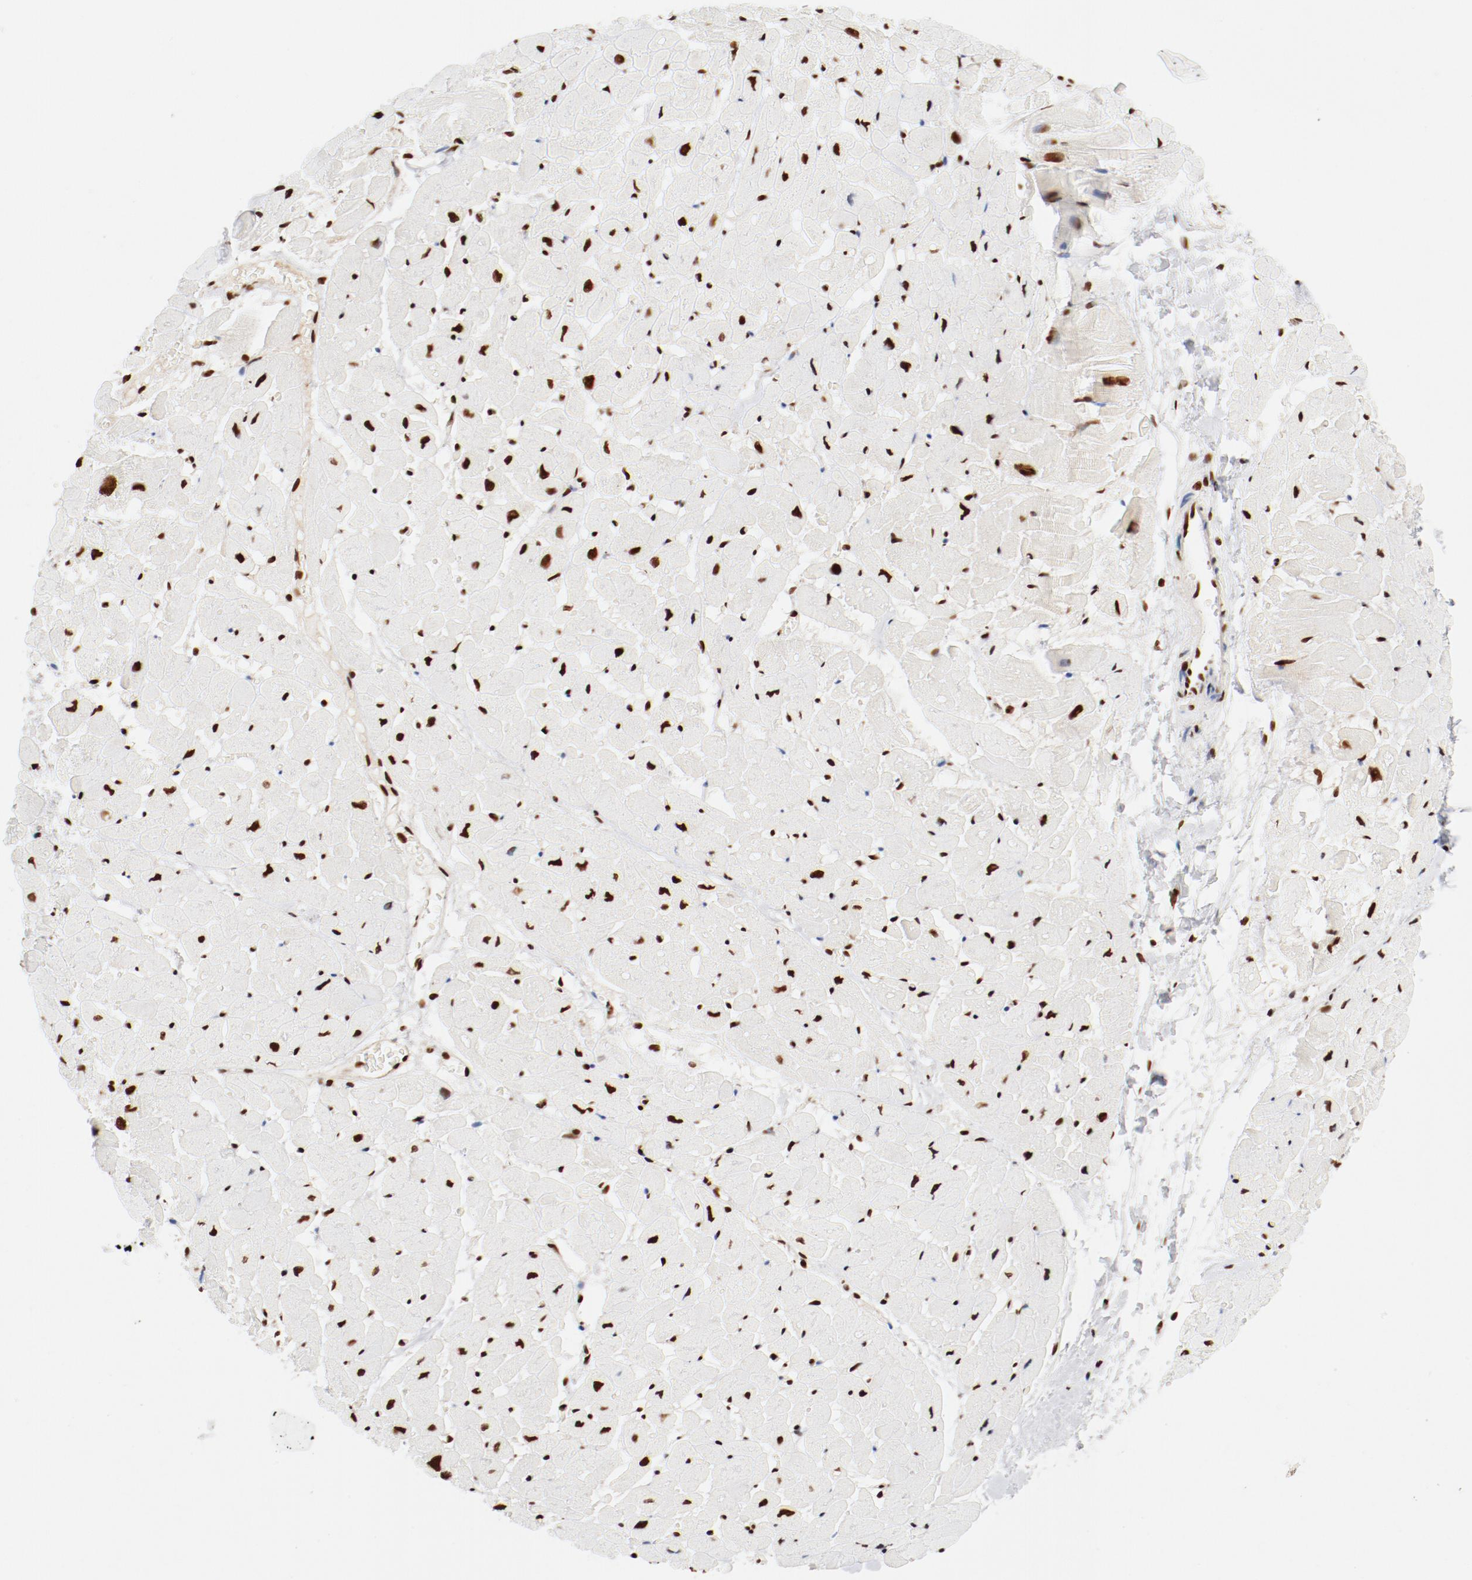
{"staining": {"intensity": "strong", "quantity": ">75%", "location": "nuclear"}, "tissue": "heart muscle", "cell_type": "Cardiomyocytes", "image_type": "normal", "snomed": [{"axis": "morphology", "description": "Normal tissue, NOS"}, {"axis": "topography", "description": "Heart"}], "caption": "Protein staining exhibits strong nuclear staining in about >75% of cardiomyocytes in benign heart muscle. The staining is performed using DAB brown chromogen to label protein expression. The nuclei are counter-stained blue using hematoxylin.", "gene": "CTBP1", "patient": {"sex": "male", "age": 45}}